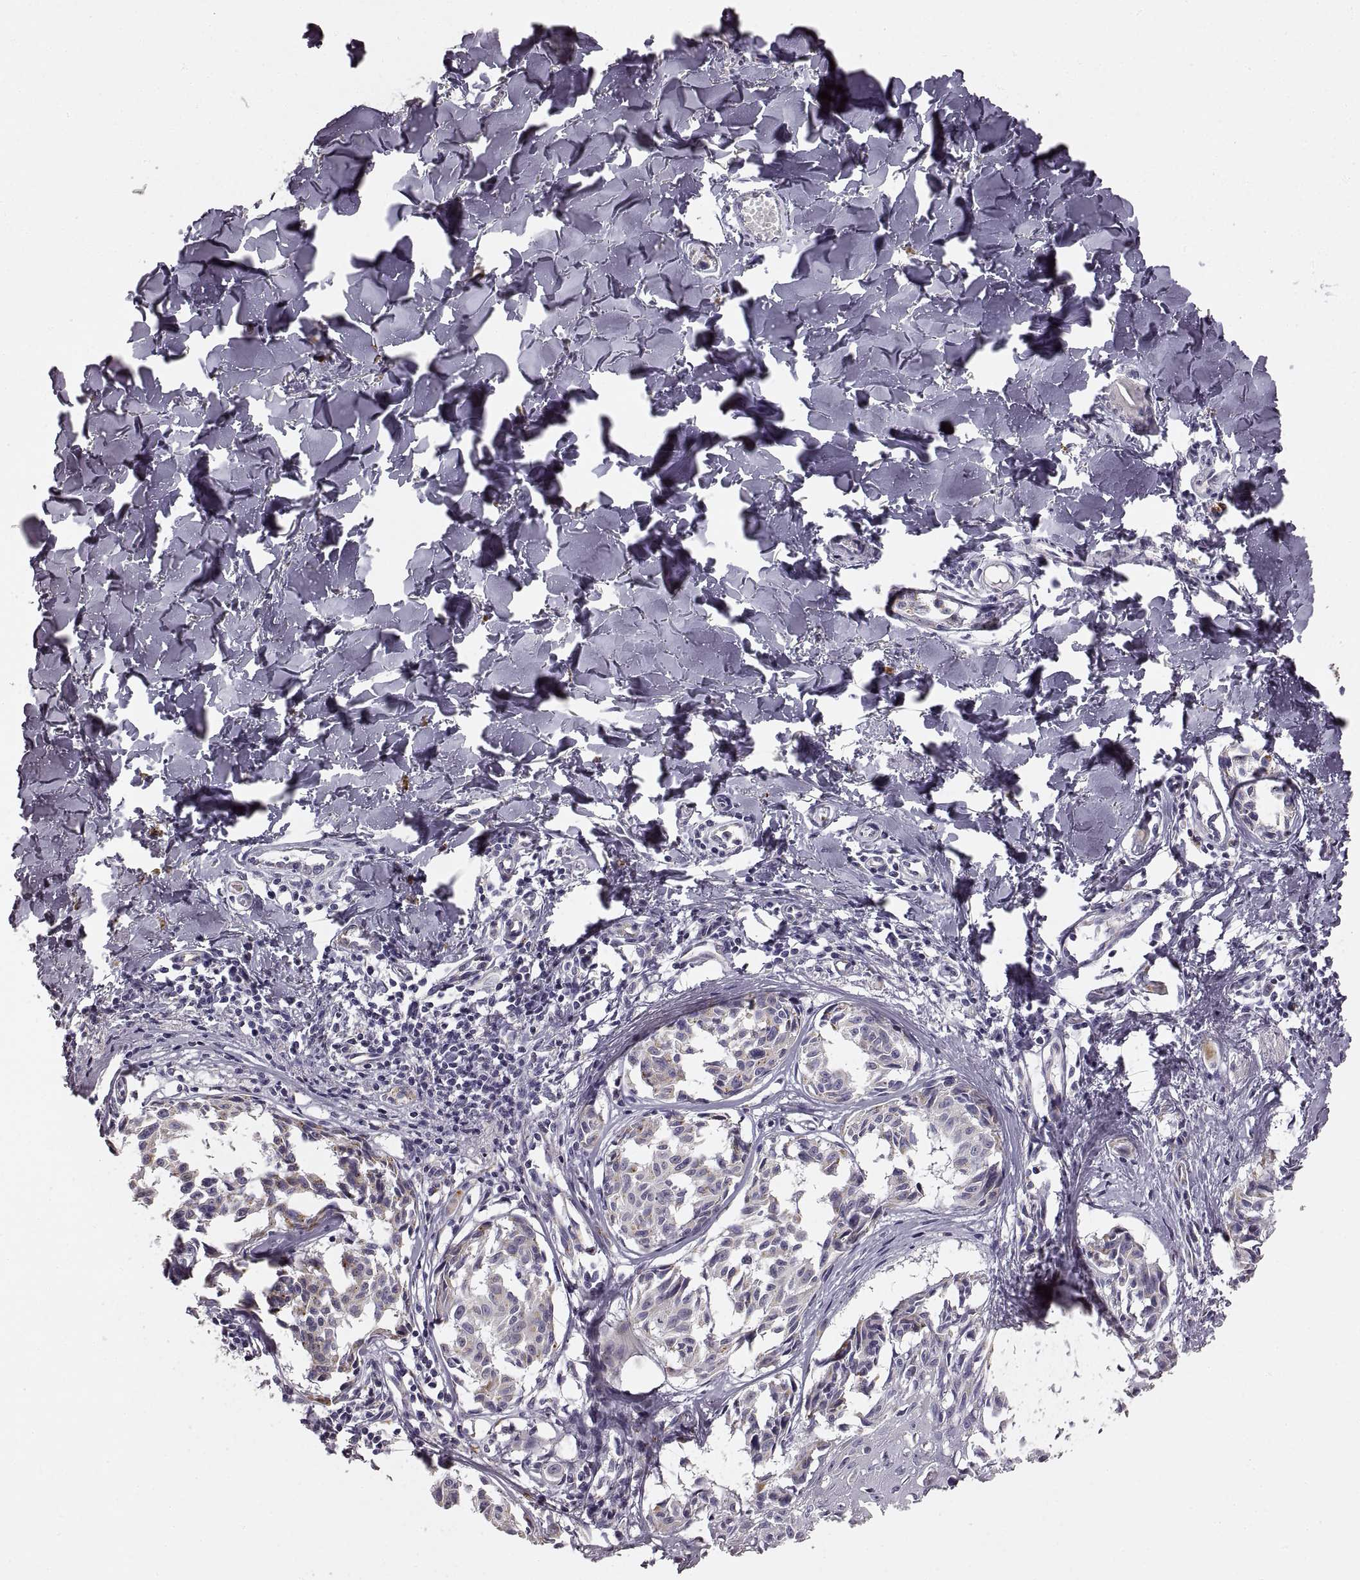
{"staining": {"intensity": "weak", "quantity": "25%-75%", "location": "cytoplasmic/membranous"}, "tissue": "melanoma", "cell_type": "Tumor cells", "image_type": "cancer", "snomed": [{"axis": "morphology", "description": "Malignant melanoma, NOS"}, {"axis": "topography", "description": "Skin"}], "caption": "IHC photomicrograph of malignant melanoma stained for a protein (brown), which exhibits low levels of weak cytoplasmic/membranous staining in approximately 25%-75% of tumor cells.", "gene": "RDH13", "patient": {"sex": "male", "age": 51}}